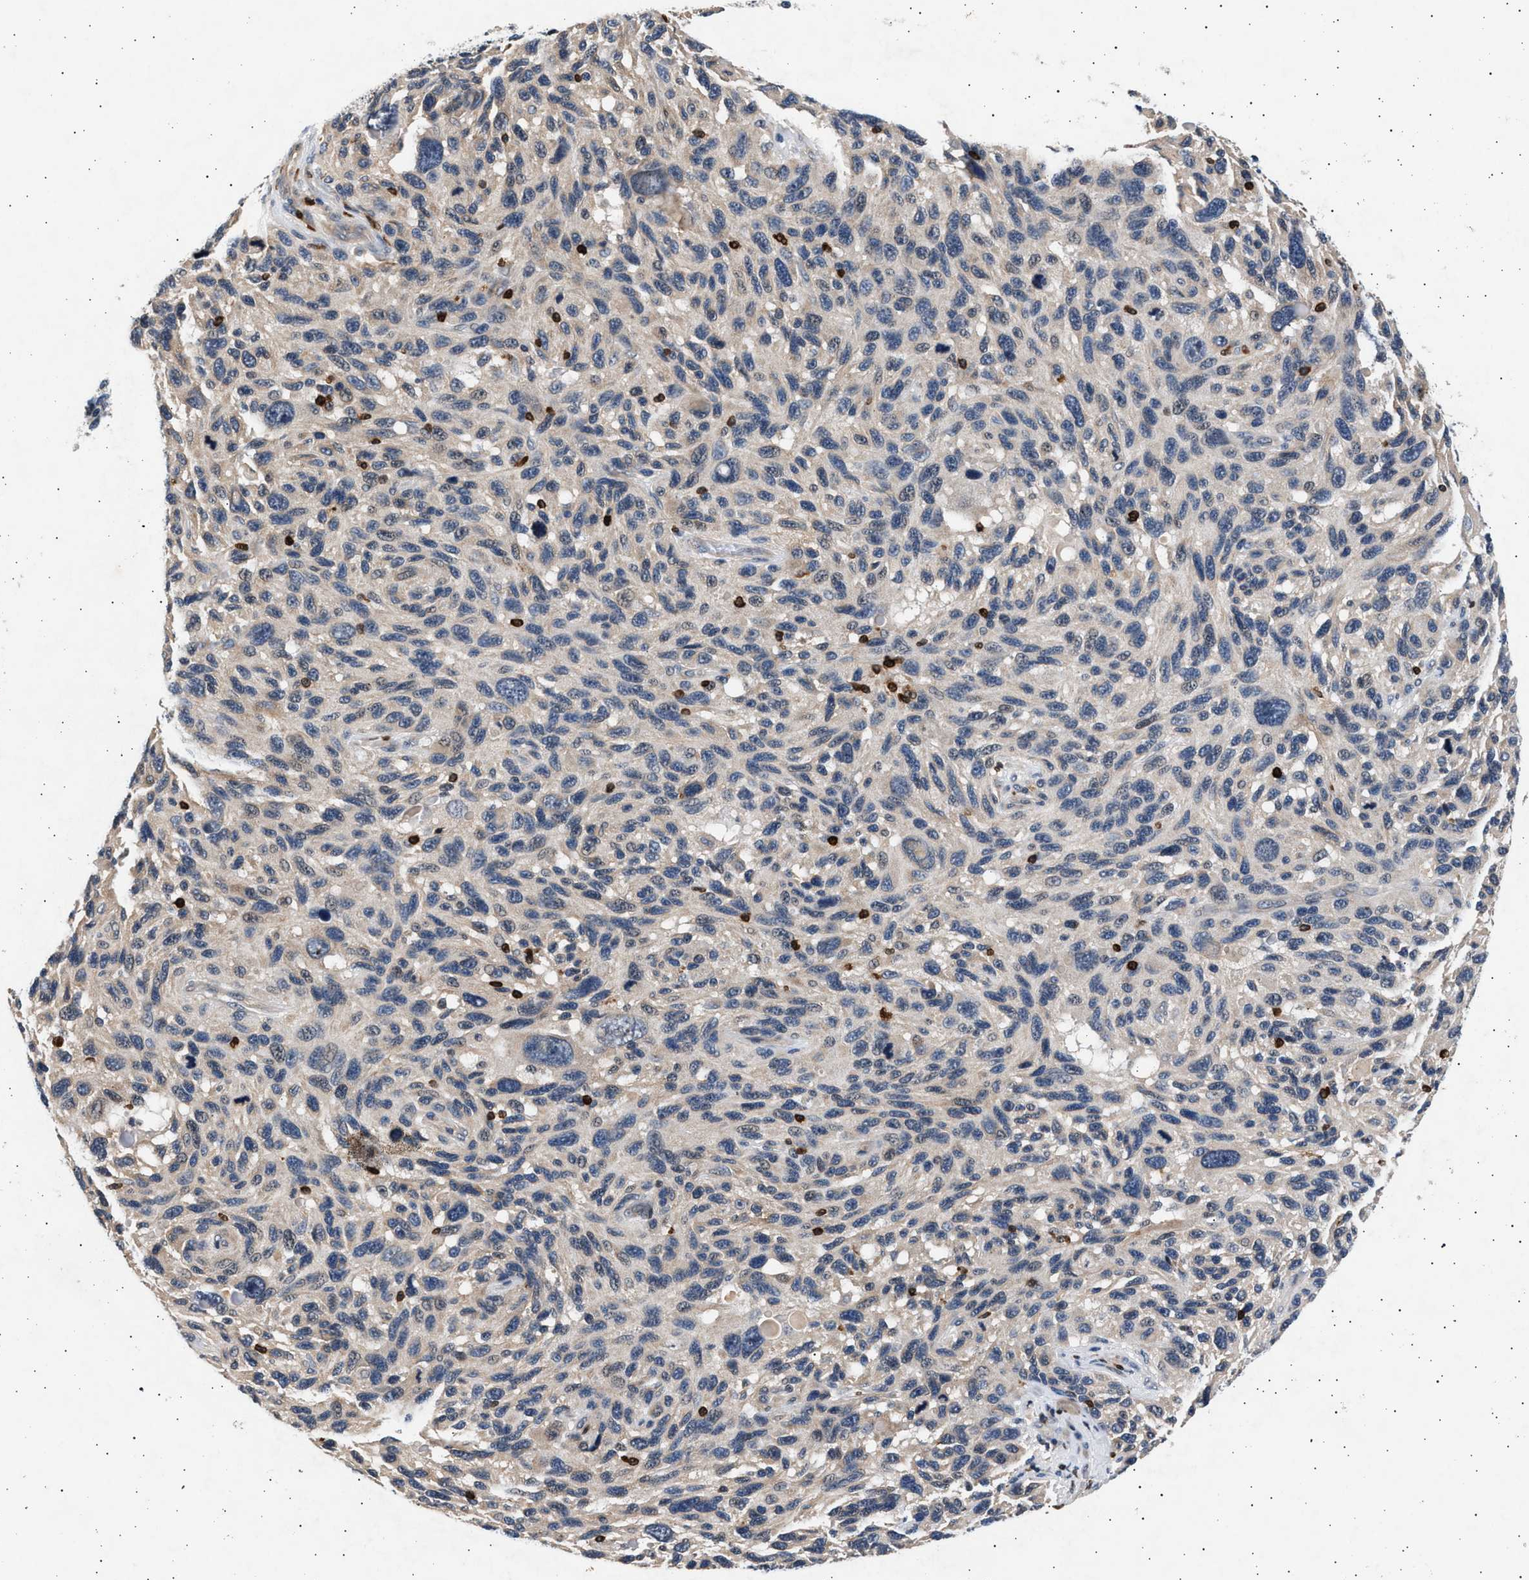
{"staining": {"intensity": "negative", "quantity": "none", "location": "none"}, "tissue": "melanoma", "cell_type": "Tumor cells", "image_type": "cancer", "snomed": [{"axis": "morphology", "description": "Malignant melanoma, NOS"}, {"axis": "topography", "description": "Skin"}], "caption": "Immunohistochemical staining of melanoma displays no significant expression in tumor cells. Nuclei are stained in blue.", "gene": "GRAP2", "patient": {"sex": "male", "age": 53}}